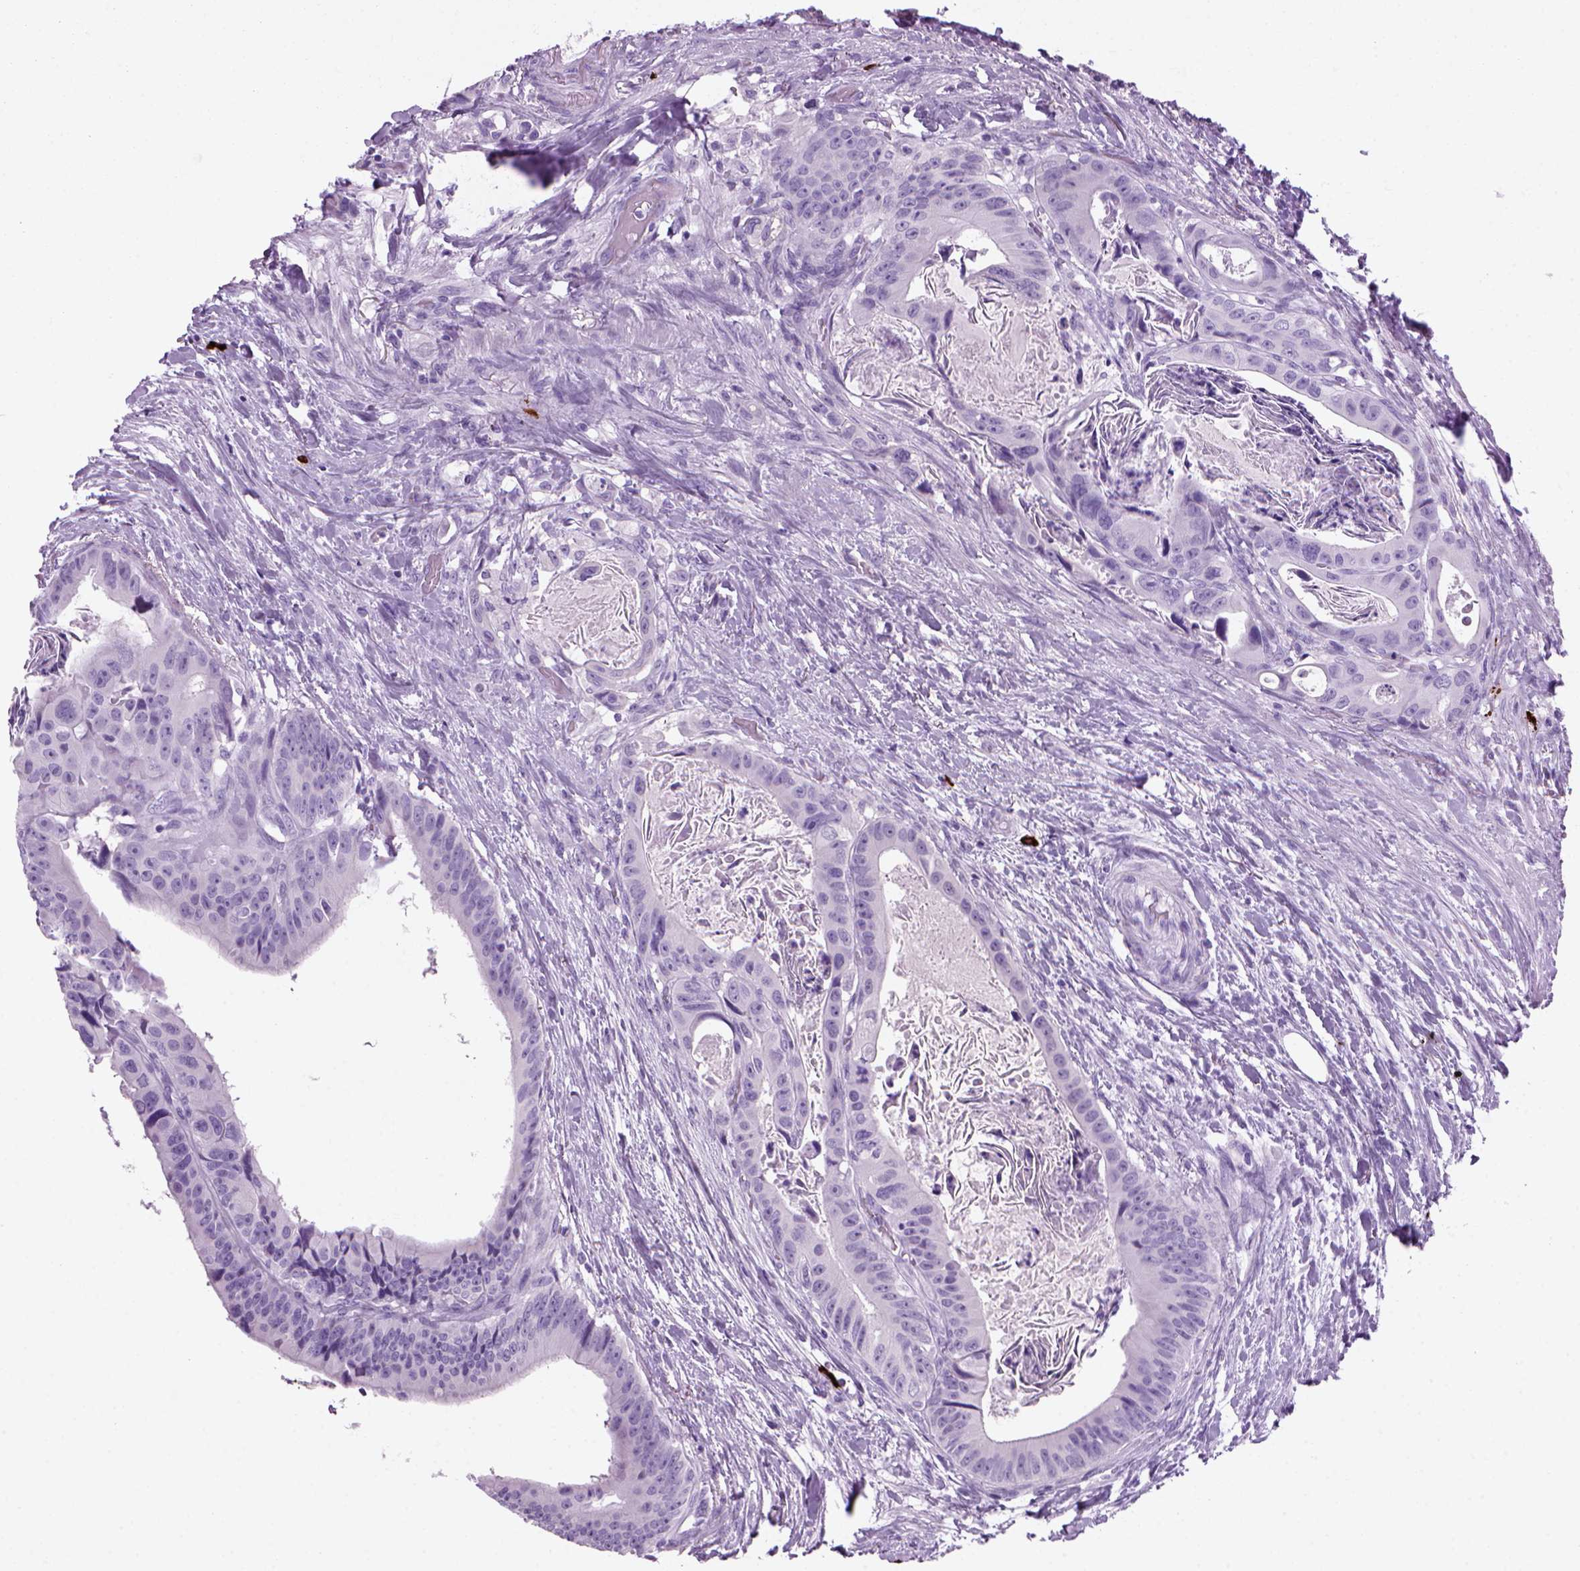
{"staining": {"intensity": "negative", "quantity": "none", "location": "none"}, "tissue": "colorectal cancer", "cell_type": "Tumor cells", "image_type": "cancer", "snomed": [{"axis": "morphology", "description": "Adenocarcinoma, NOS"}, {"axis": "topography", "description": "Rectum"}], "caption": "Colorectal cancer (adenocarcinoma) was stained to show a protein in brown. There is no significant staining in tumor cells.", "gene": "MZB1", "patient": {"sex": "male", "age": 64}}